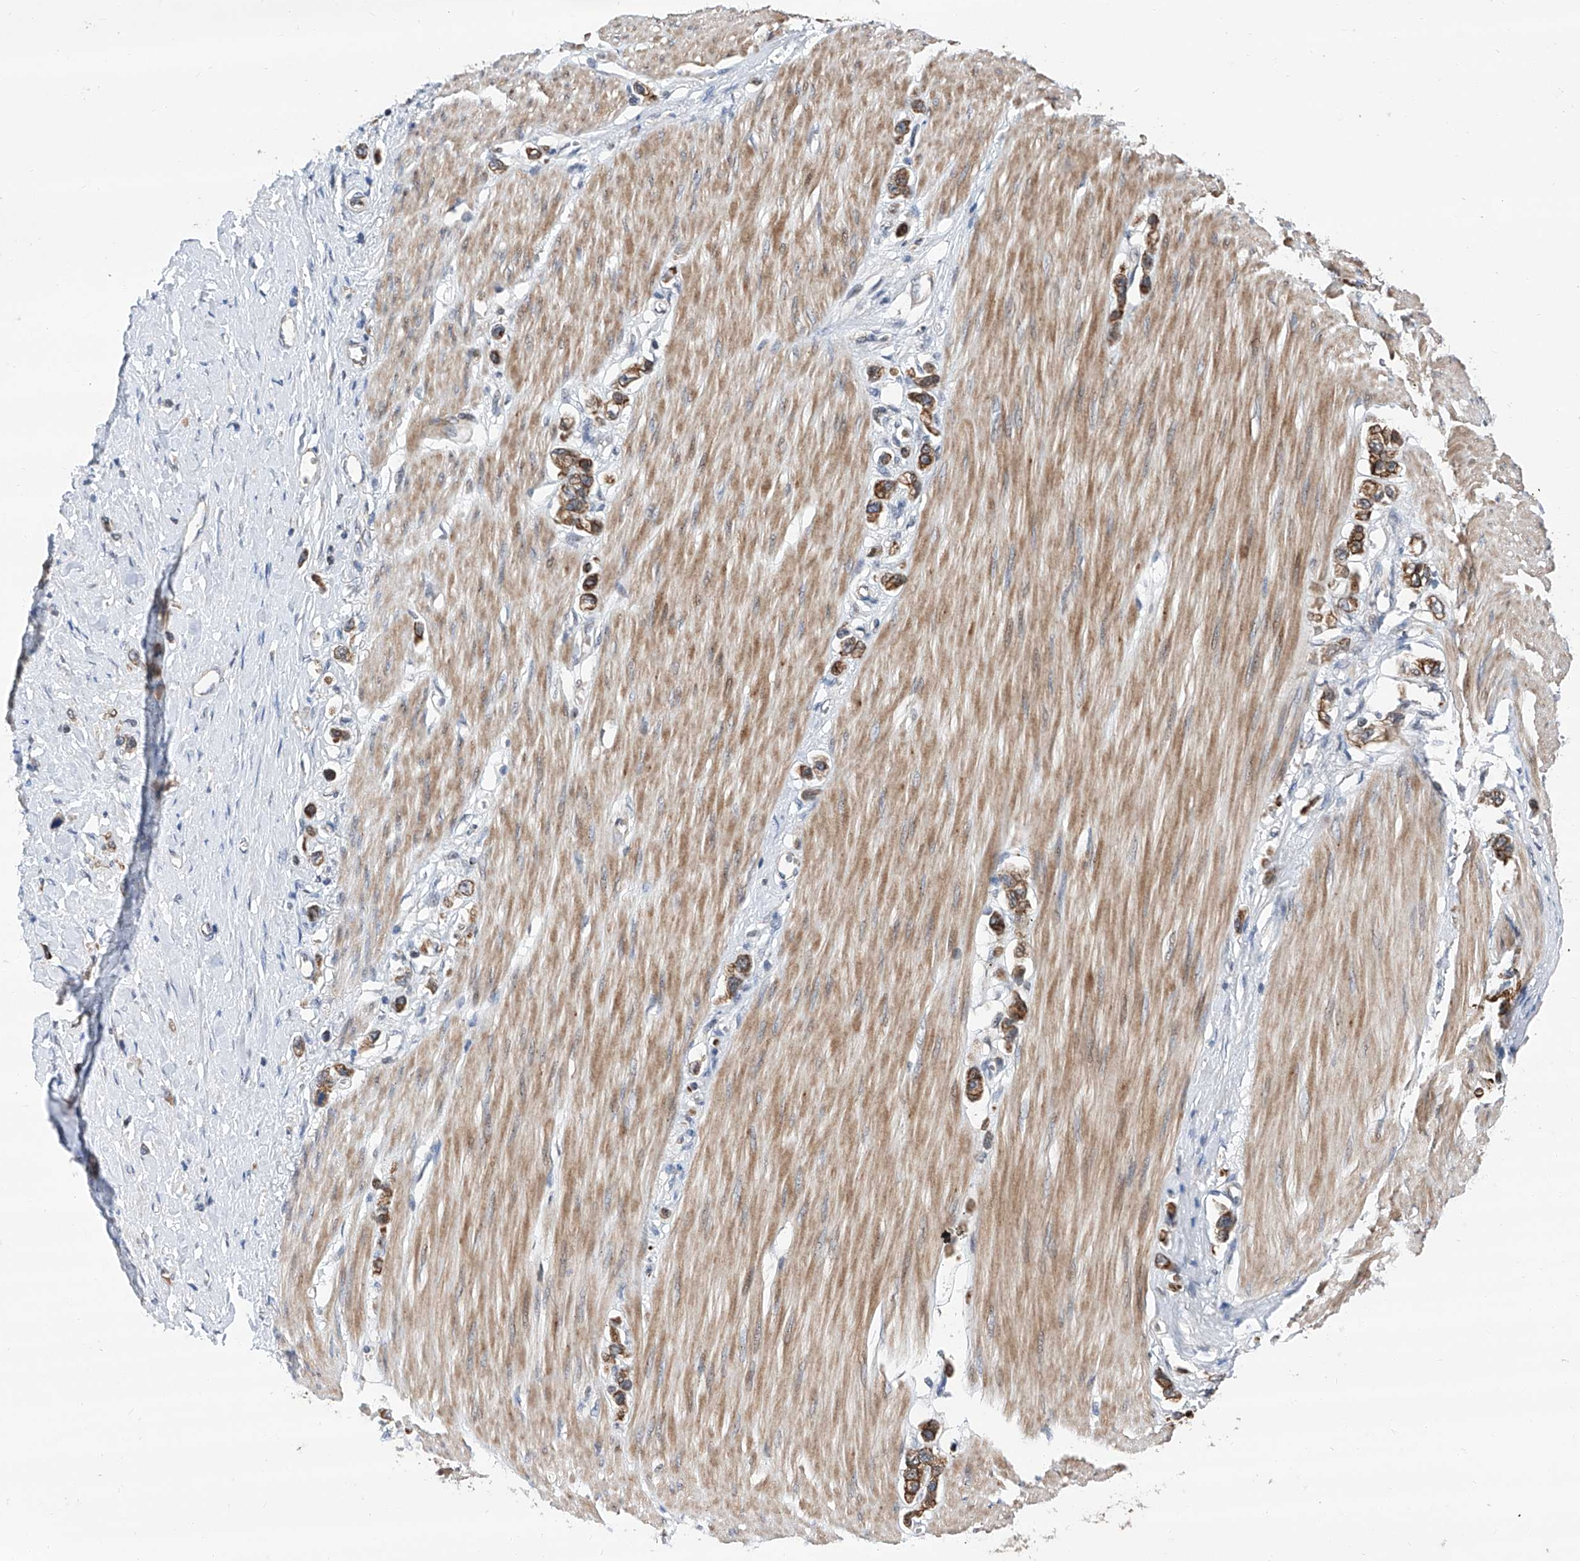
{"staining": {"intensity": "moderate", "quantity": "25%-75%", "location": "cytoplasmic/membranous"}, "tissue": "stomach cancer", "cell_type": "Tumor cells", "image_type": "cancer", "snomed": [{"axis": "morphology", "description": "Adenocarcinoma, NOS"}, {"axis": "topography", "description": "Stomach"}], "caption": "This image displays IHC staining of stomach cancer (adenocarcinoma), with medium moderate cytoplasmic/membranous expression in approximately 25%-75% of tumor cells.", "gene": "FARP2", "patient": {"sex": "female", "age": 65}}